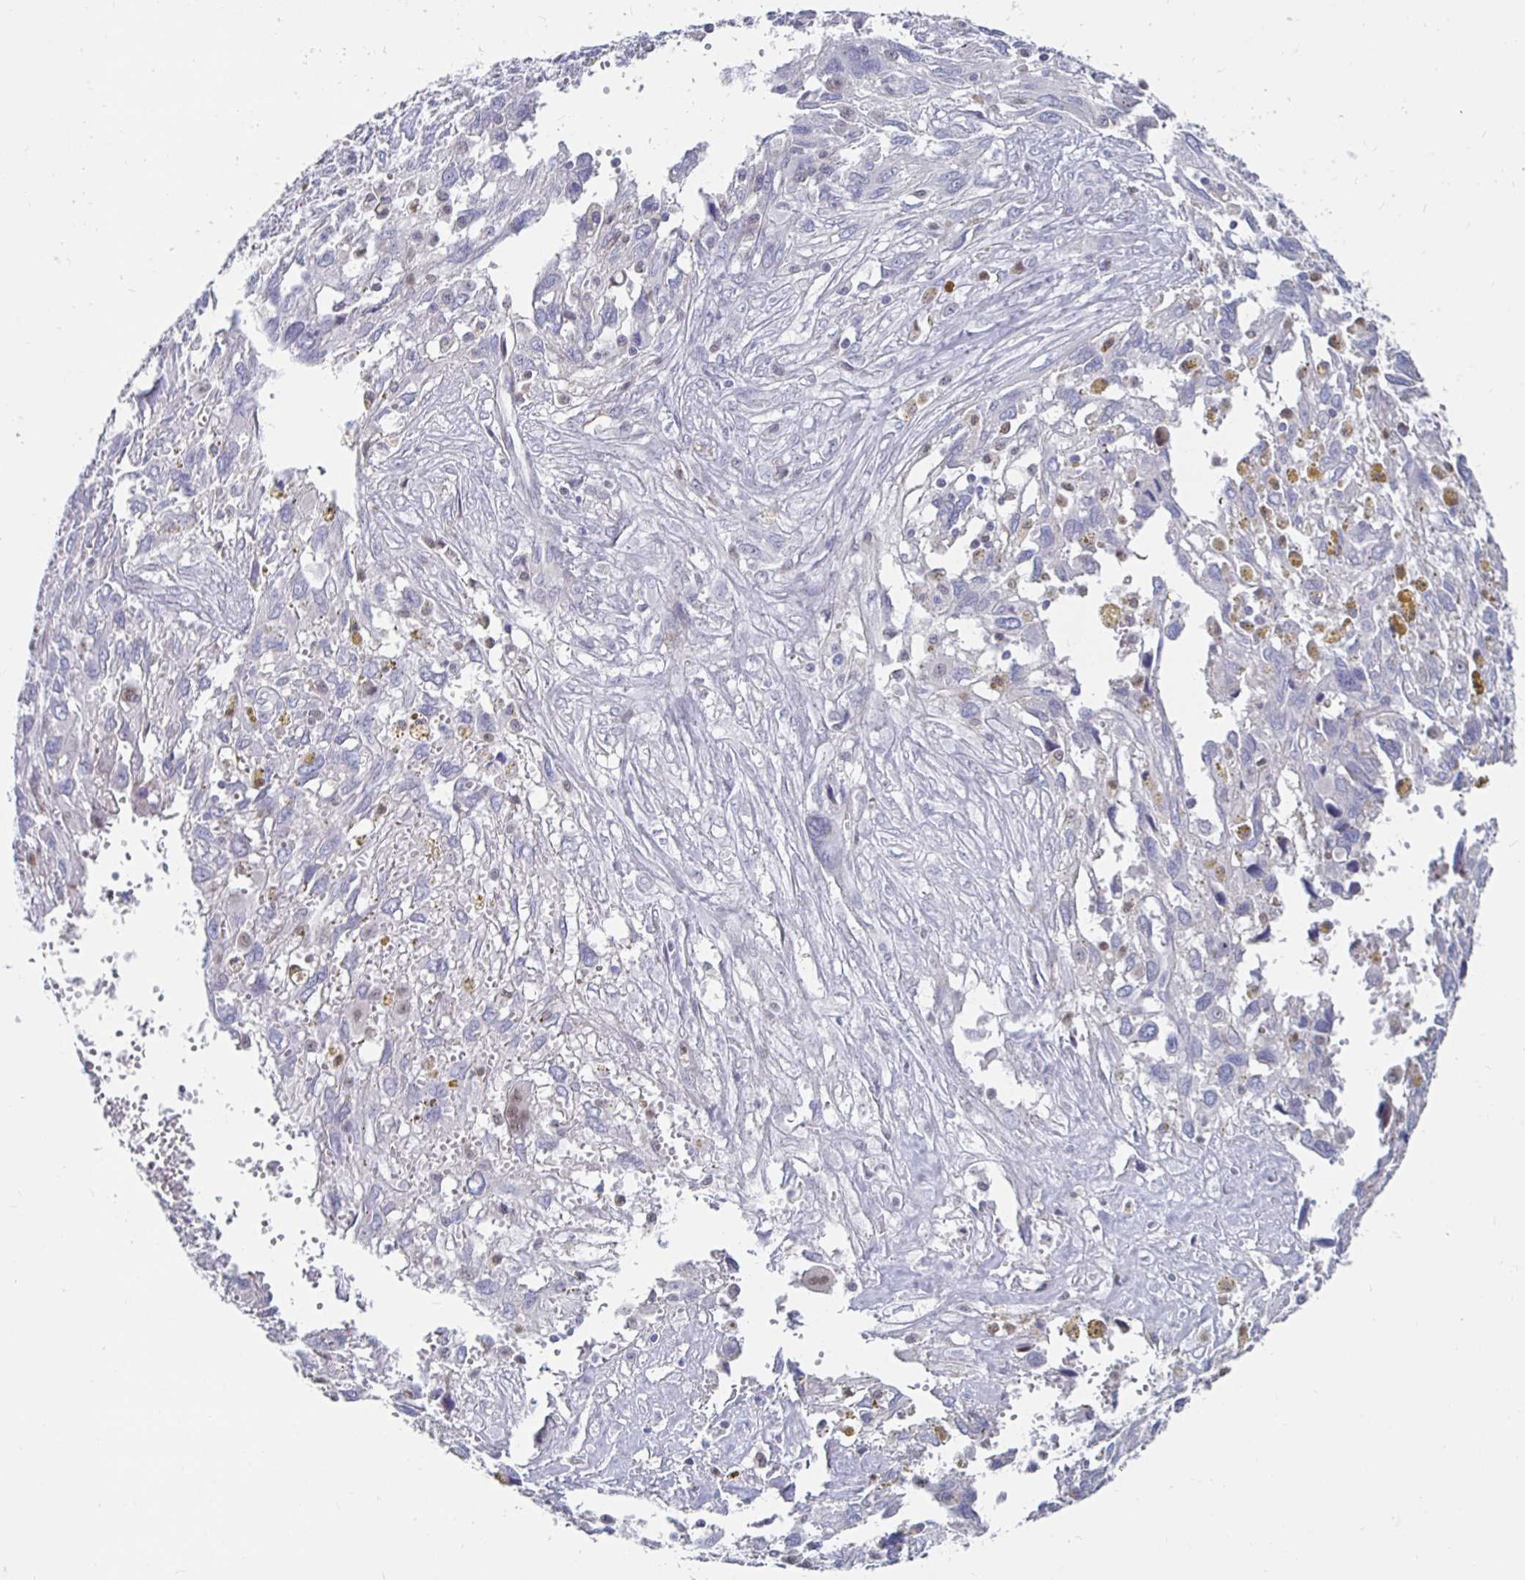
{"staining": {"intensity": "negative", "quantity": "none", "location": "none"}, "tissue": "pancreatic cancer", "cell_type": "Tumor cells", "image_type": "cancer", "snomed": [{"axis": "morphology", "description": "Adenocarcinoma, NOS"}, {"axis": "topography", "description": "Pancreas"}], "caption": "Immunohistochemistry (IHC) of adenocarcinoma (pancreatic) demonstrates no positivity in tumor cells.", "gene": "NOCT", "patient": {"sex": "female", "age": 47}}